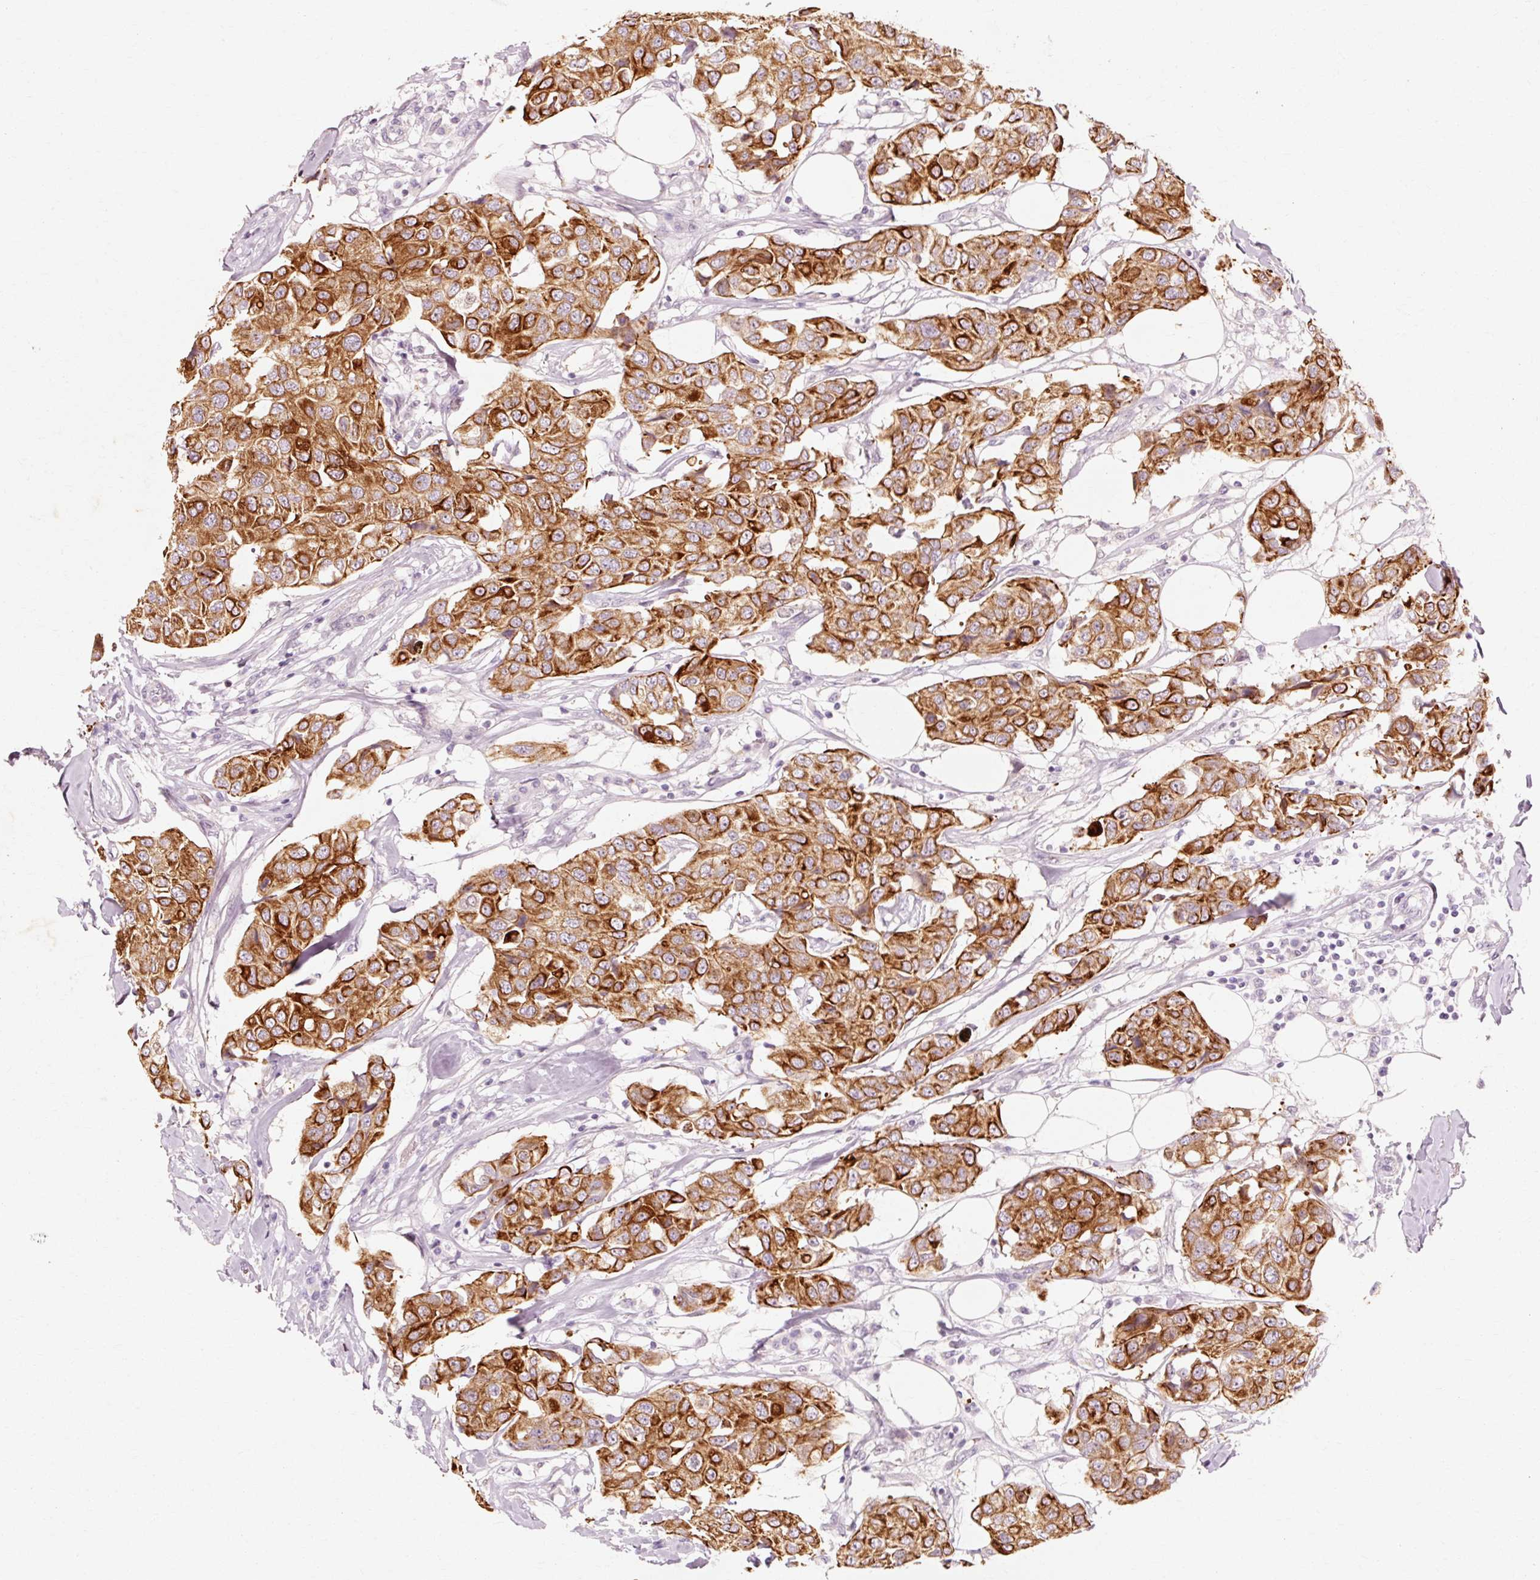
{"staining": {"intensity": "strong", "quantity": ">75%", "location": "cytoplasmic/membranous"}, "tissue": "breast cancer", "cell_type": "Tumor cells", "image_type": "cancer", "snomed": [{"axis": "morphology", "description": "Duct carcinoma"}, {"axis": "topography", "description": "Breast"}], "caption": "Immunohistochemistry (IHC) photomicrograph of human breast cancer stained for a protein (brown), which displays high levels of strong cytoplasmic/membranous staining in about >75% of tumor cells.", "gene": "TRIM73", "patient": {"sex": "female", "age": 80}}